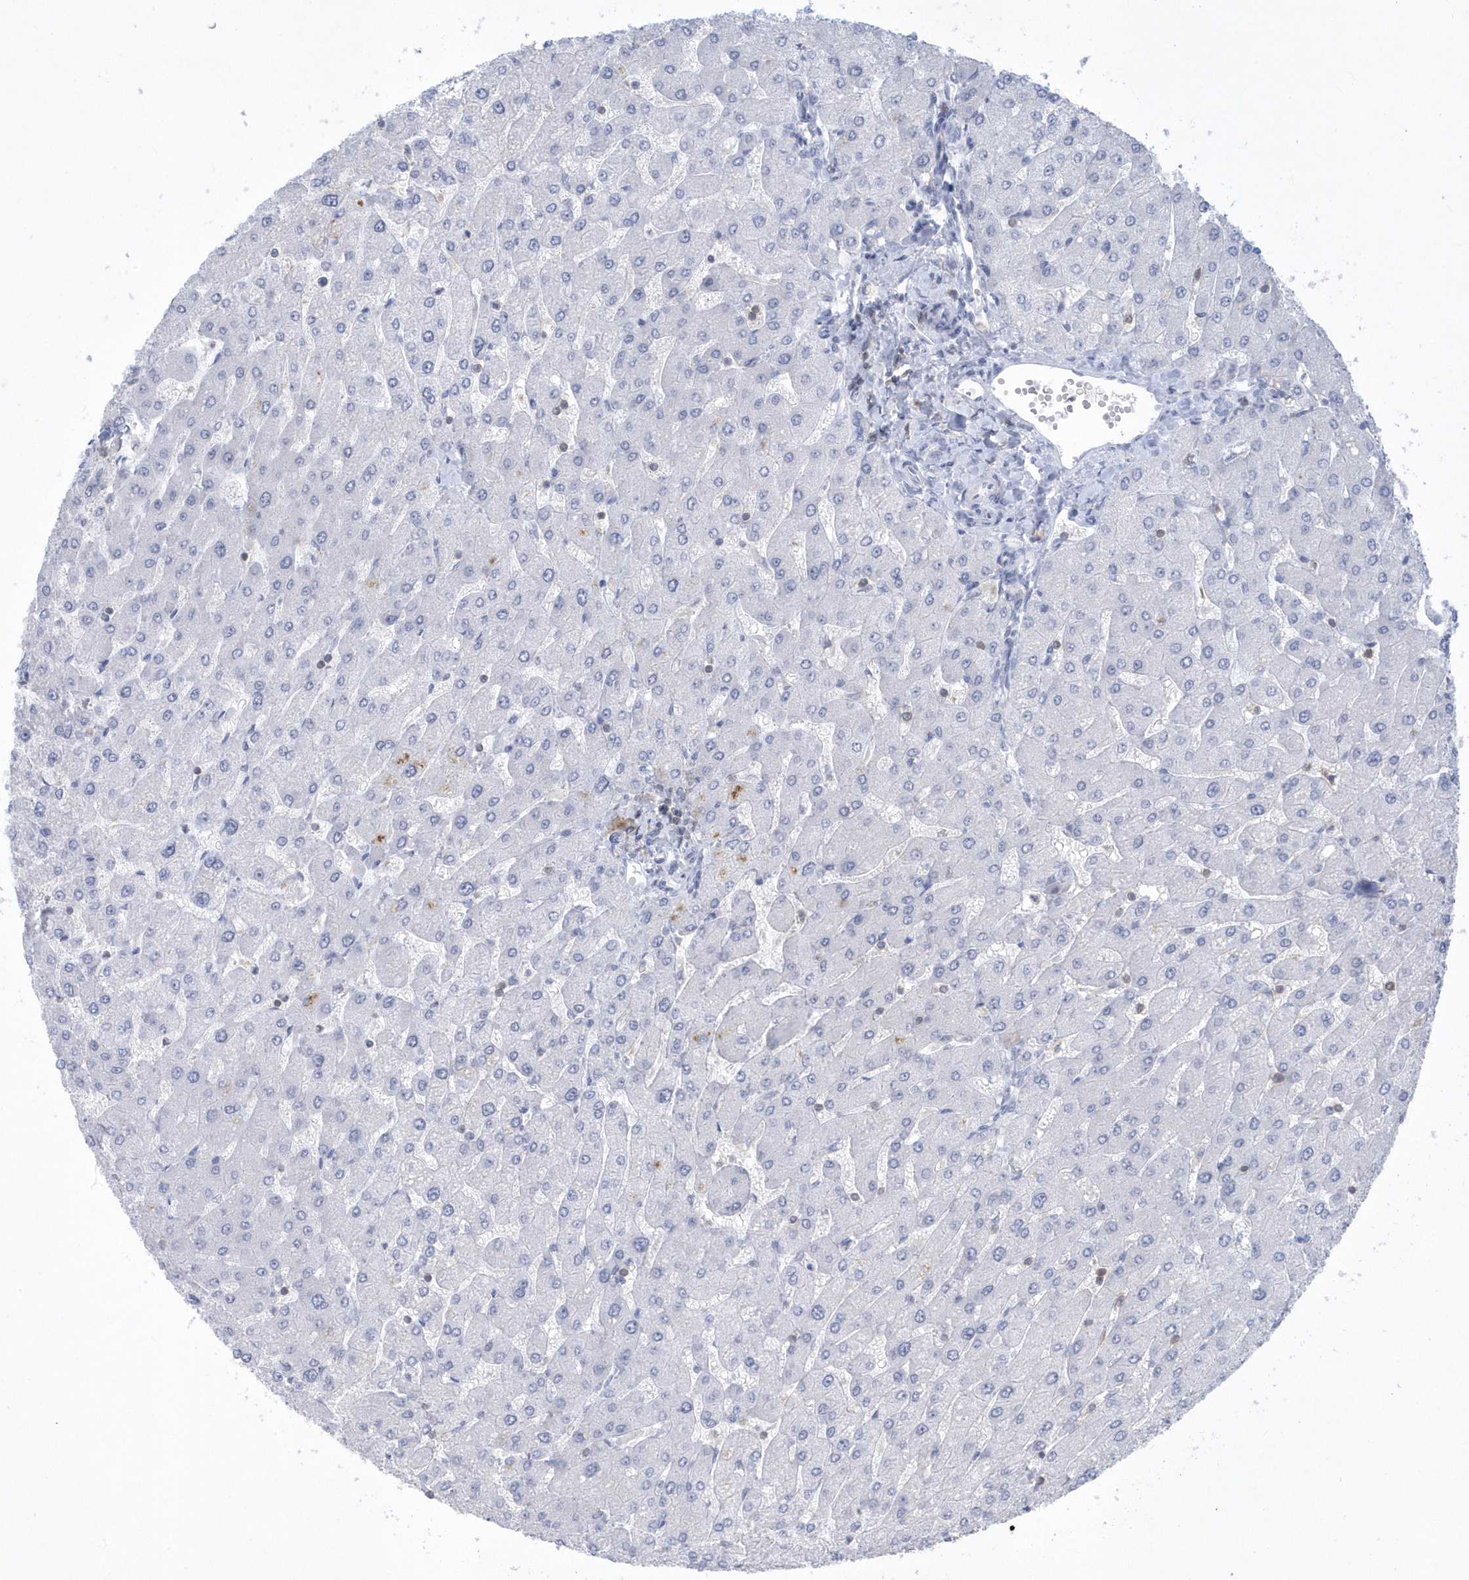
{"staining": {"intensity": "negative", "quantity": "none", "location": "none"}, "tissue": "liver", "cell_type": "Cholangiocytes", "image_type": "normal", "snomed": [{"axis": "morphology", "description": "Normal tissue, NOS"}, {"axis": "topography", "description": "Liver"}], "caption": "Protein analysis of normal liver displays no significant positivity in cholangiocytes.", "gene": "PSD4", "patient": {"sex": "male", "age": 55}}